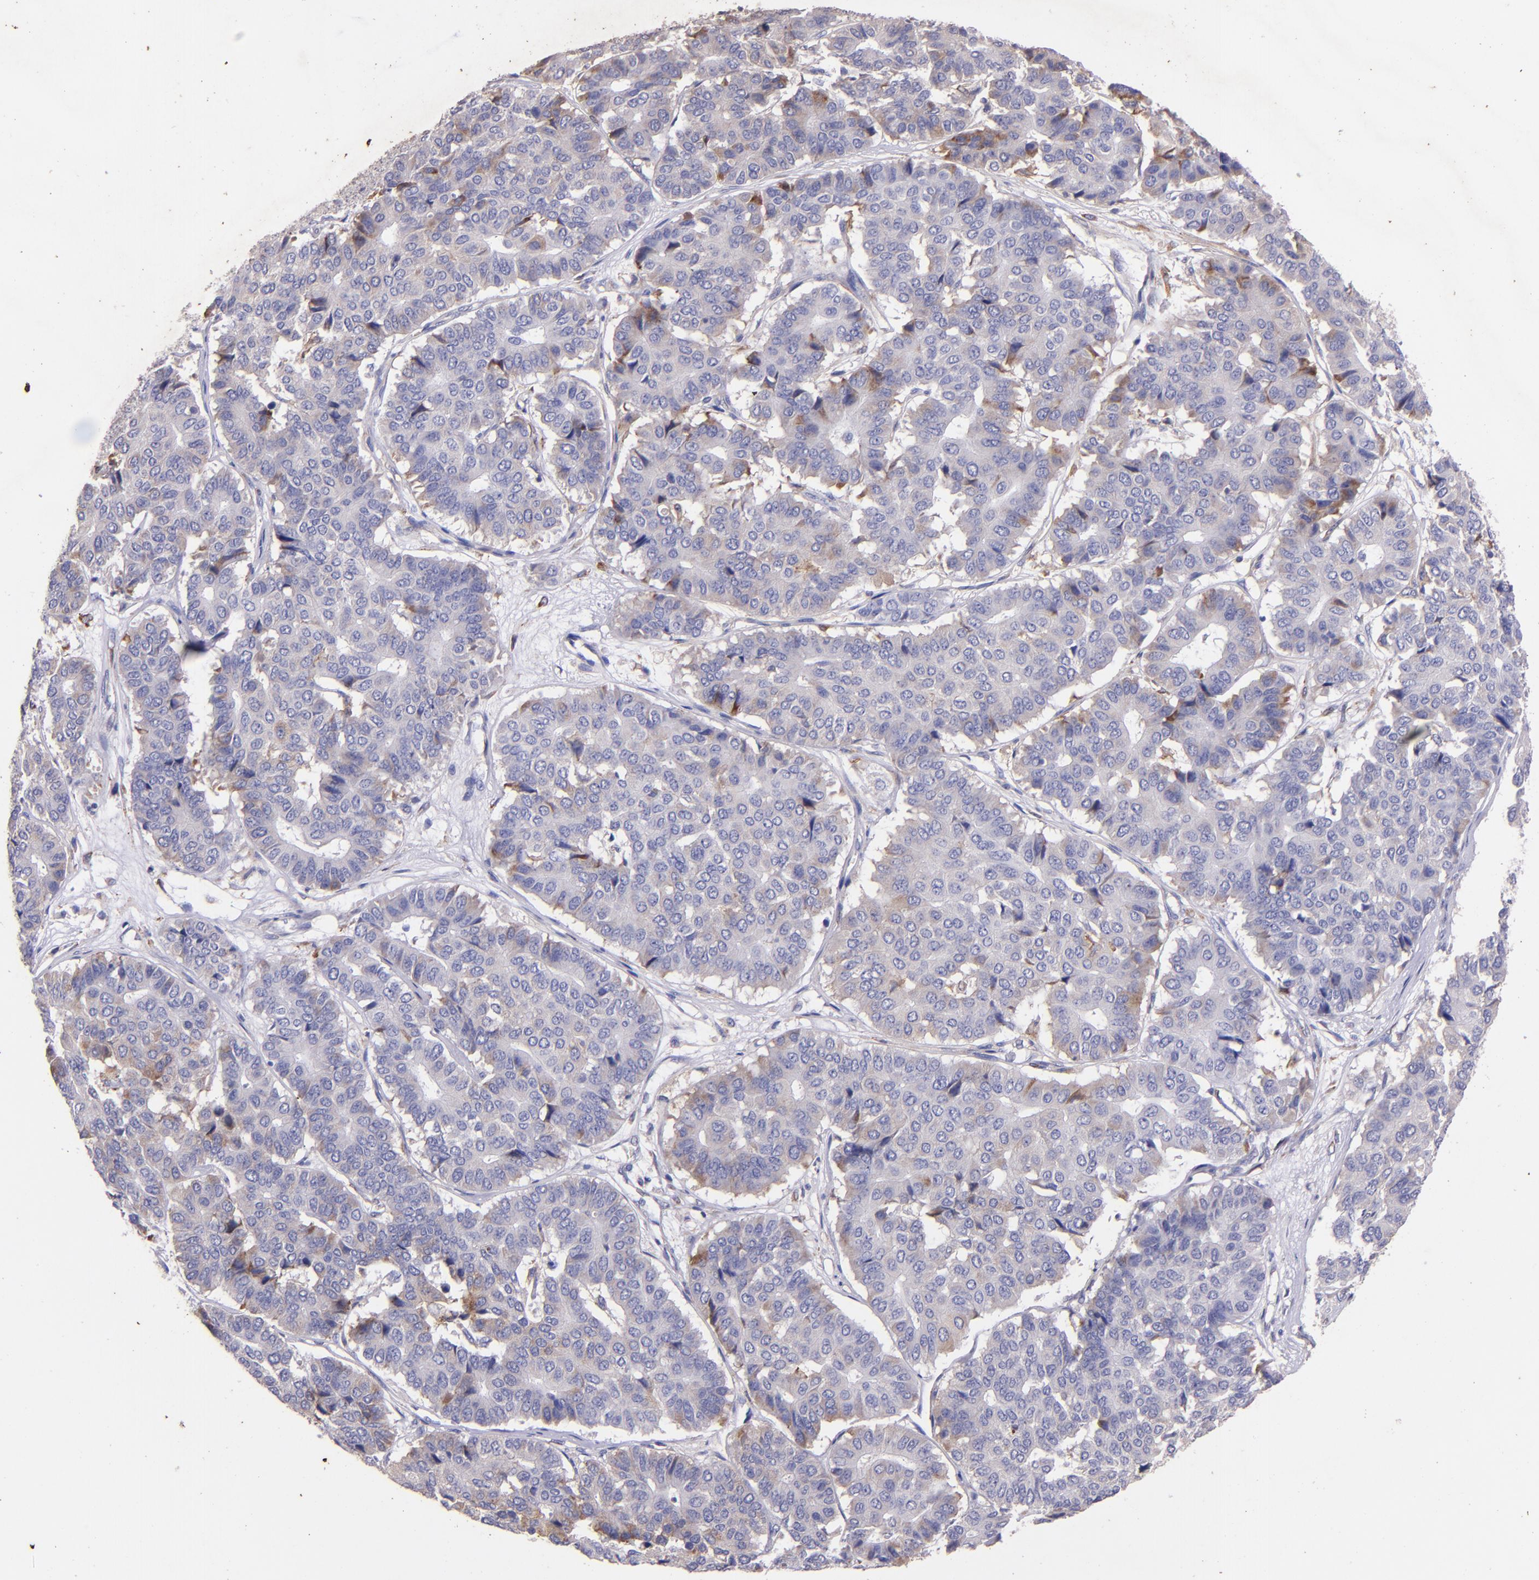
{"staining": {"intensity": "moderate", "quantity": "<25%", "location": "cytoplasmic/membranous"}, "tissue": "pancreatic cancer", "cell_type": "Tumor cells", "image_type": "cancer", "snomed": [{"axis": "morphology", "description": "Adenocarcinoma, NOS"}, {"axis": "topography", "description": "Pancreas"}], "caption": "This is a micrograph of immunohistochemistry (IHC) staining of pancreatic adenocarcinoma, which shows moderate staining in the cytoplasmic/membranous of tumor cells.", "gene": "RET", "patient": {"sex": "male", "age": 50}}